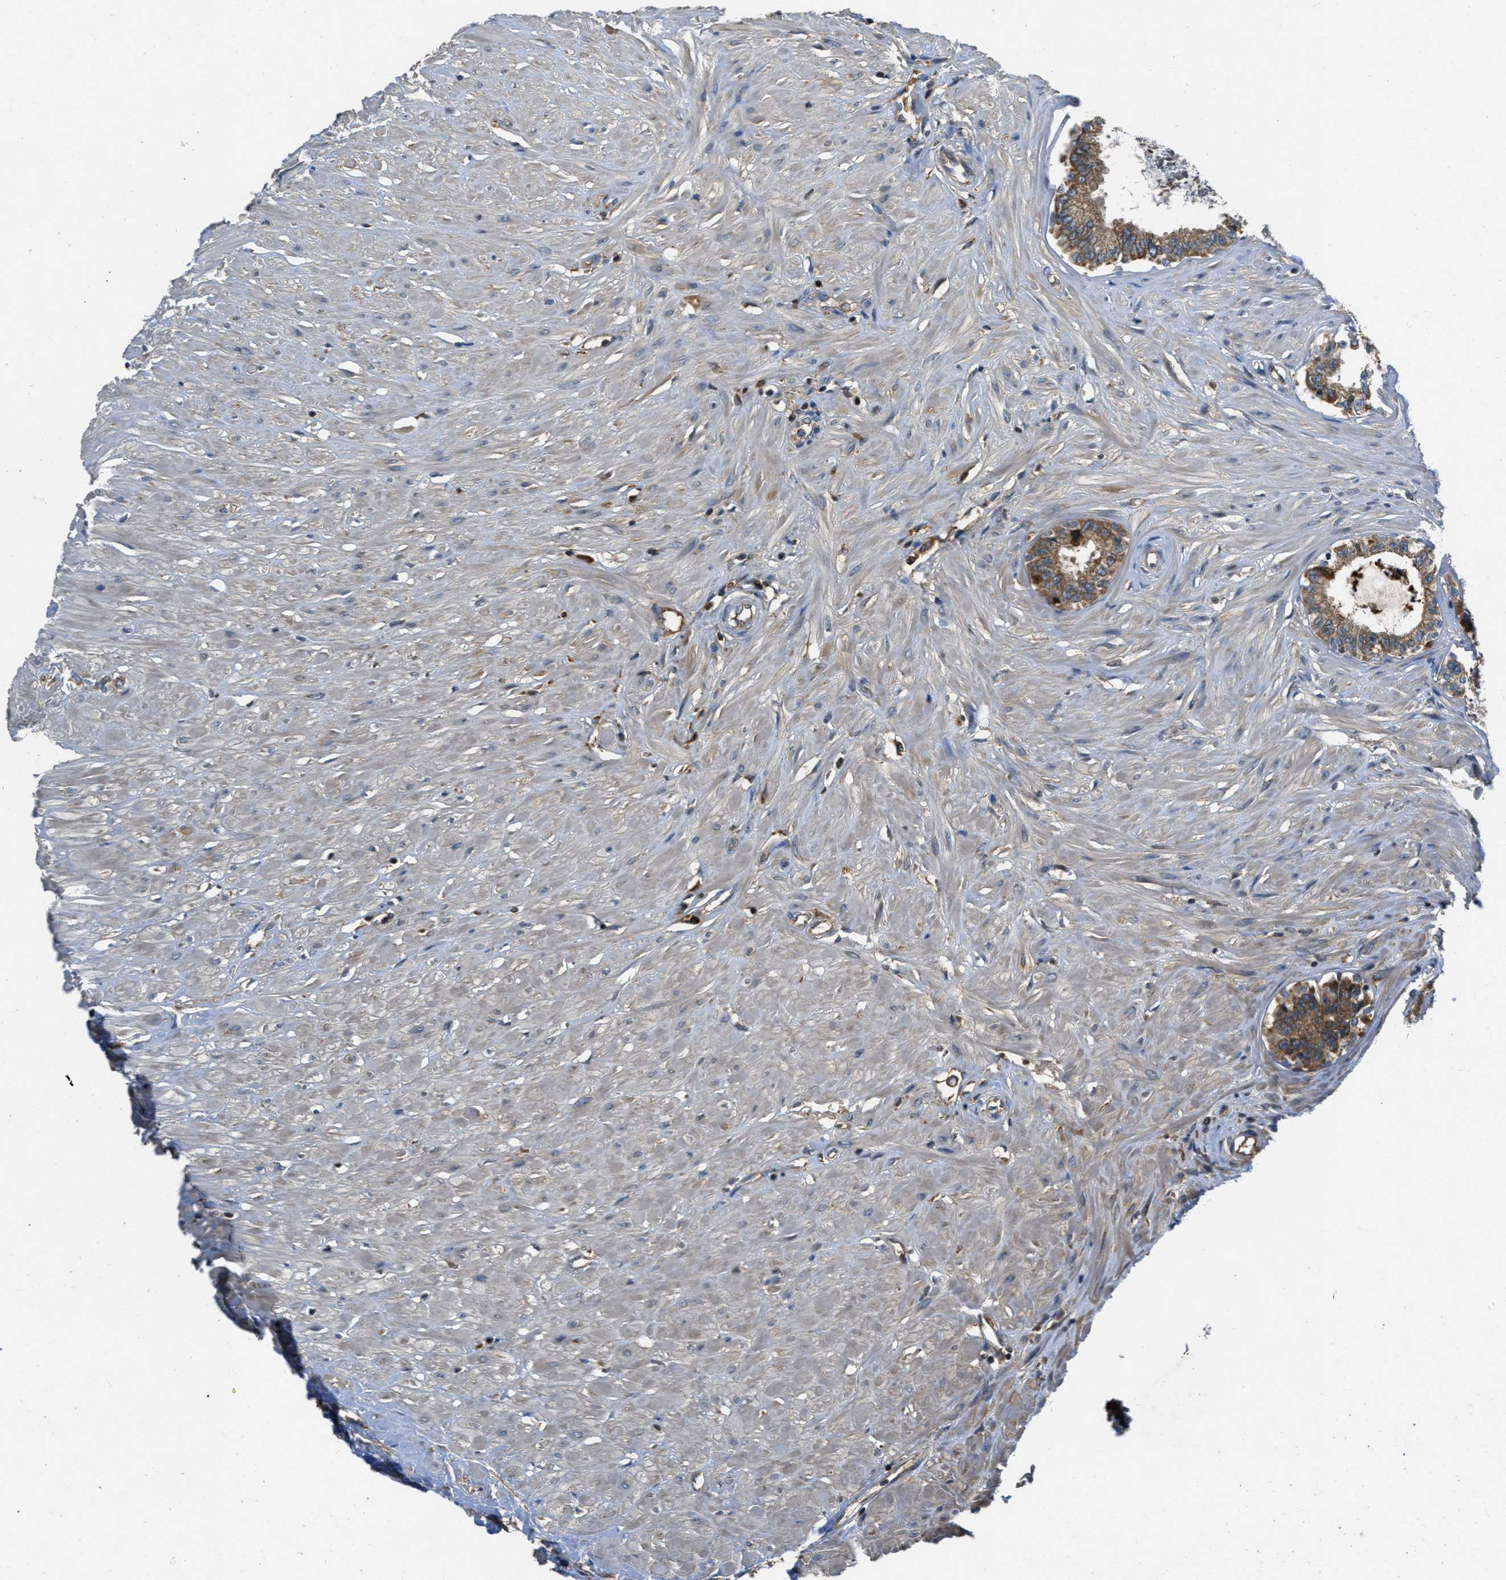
{"staining": {"intensity": "moderate", "quantity": ">75%", "location": "cytoplasmic/membranous"}, "tissue": "seminal vesicle", "cell_type": "Glandular cells", "image_type": "normal", "snomed": [{"axis": "morphology", "description": "Normal tissue, NOS"}, {"axis": "morphology", "description": "Adenocarcinoma, High grade"}, {"axis": "topography", "description": "Prostate"}, {"axis": "topography", "description": "Seminal veicle"}], "caption": "Seminal vesicle stained with immunohistochemistry (IHC) reveals moderate cytoplasmic/membranous staining in about >75% of glandular cells.", "gene": "GALK1", "patient": {"sex": "male", "age": 55}}